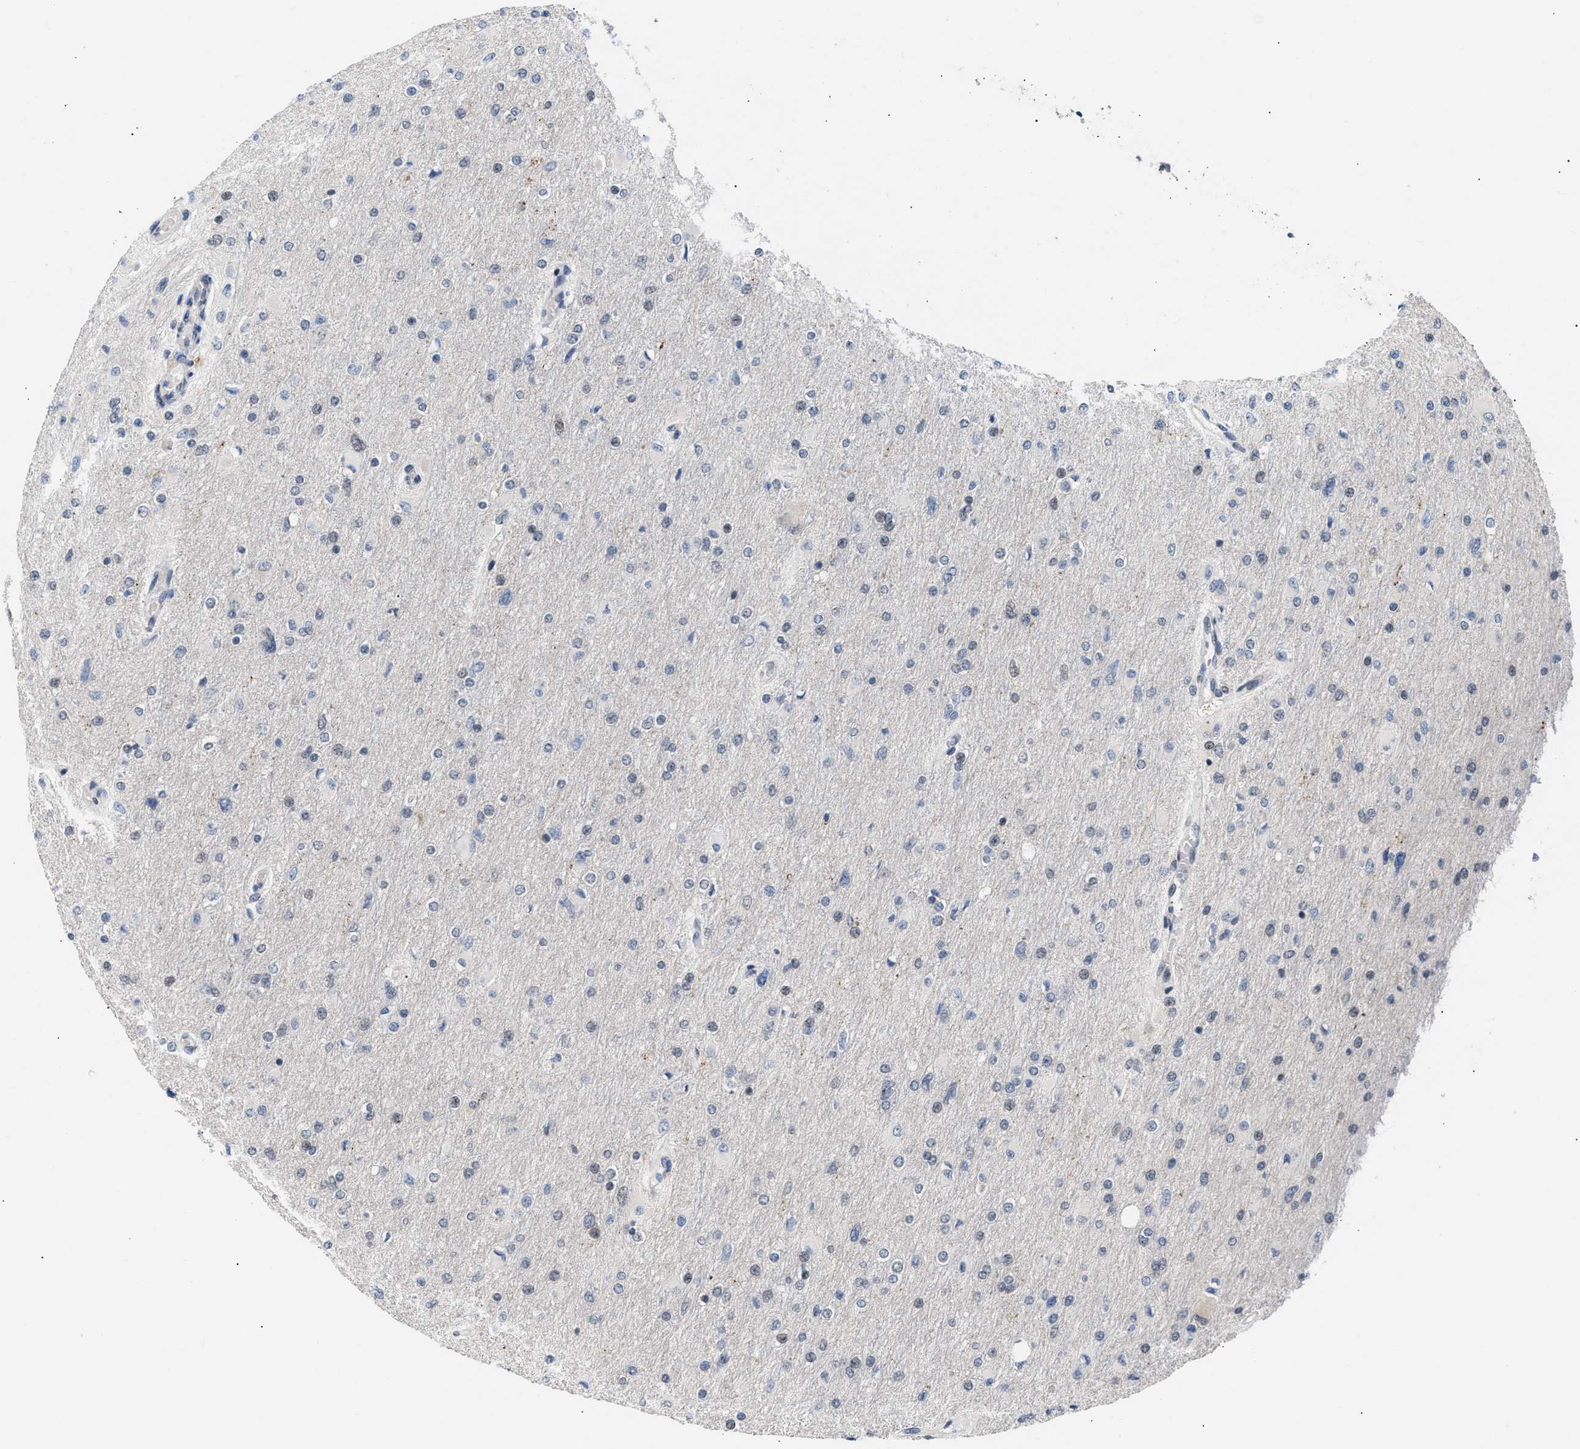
{"staining": {"intensity": "weak", "quantity": "<25%", "location": "nuclear"}, "tissue": "glioma", "cell_type": "Tumor cells", "image_type": "cancer", "snomed": [{"axis": "morphology", "description": "Glioma, malignant, High grade"}, {"axis": "topography", "description": "Cerebral cortex"}], "caption": "DAB immunohistochemical staining of glioma exhibits no significant staining in tumor cells.", "gene": "TXNRD3", "patient": {"sex": "female", "age": 36}}